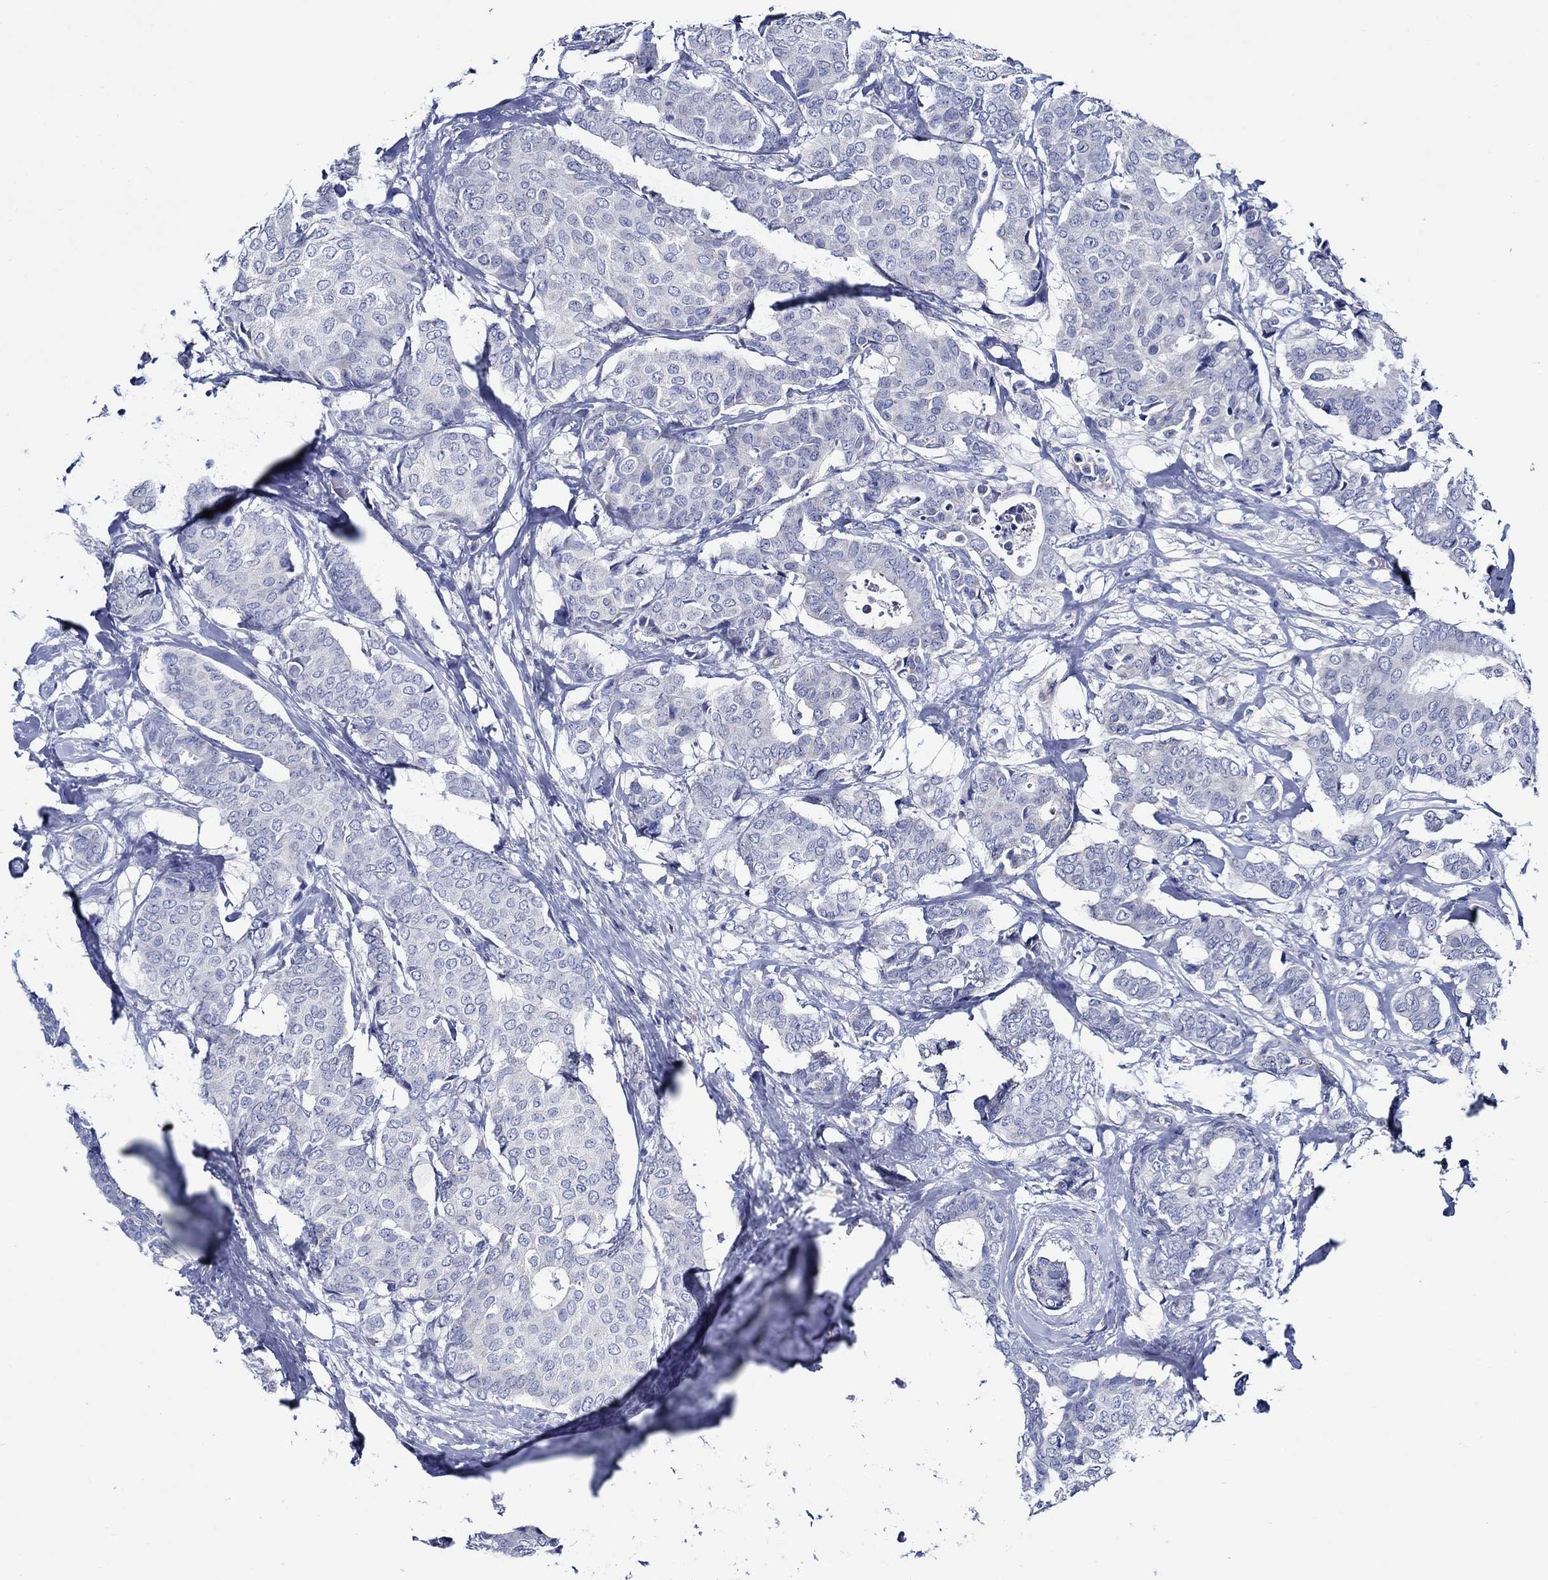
{"staining": {"intensity": "negative", "quantity": "none", "location": "none"}, "tissue": "breast cancer", "cell_type": "Tumor cells", "image_type": "cancer", "snomed": [{"axis": "morphology", "description": "Duct carcinoma"}, {"axis": "topography", "description": "Breast"}], "caption": "This is a image of immunohistochemistry staining of breast intraductal carcinoma, which shows no expression in tumor cells. (Brightfield microscopy of DAB immunohistochemistry at high magnification).", "gene": "SKOR1", "patient": {"sex": "female", "age": 75}}